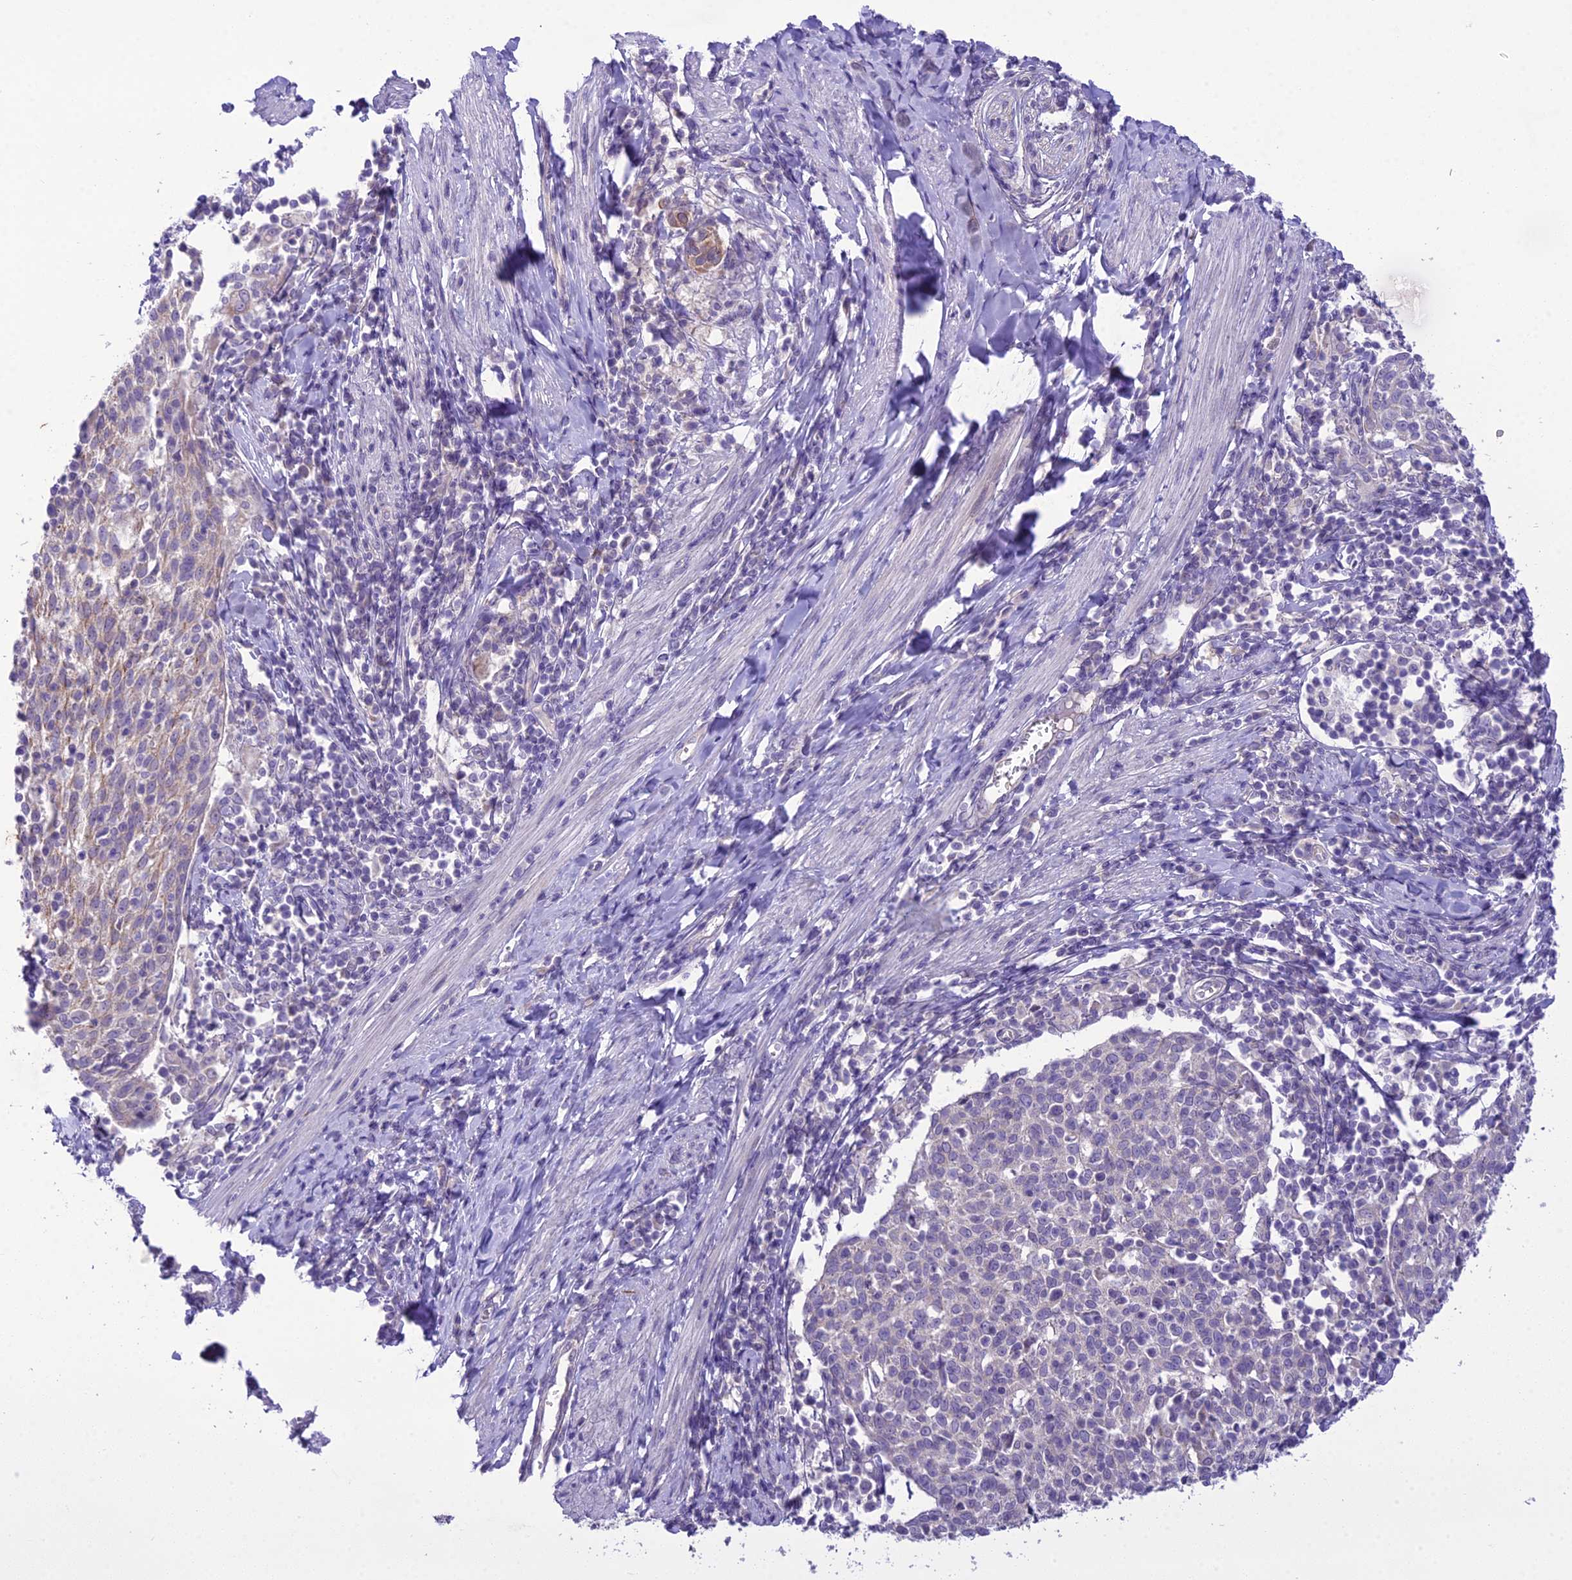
{"staining": {"intensity": "negative", "quantity": "none", "location": "none"}, "tissue": "cervical cancer", "cell_type": "Tumor cells", "image_type": "cancer", "snomed": [{"axis": "morphology", "description": "Squamous cell carcinoma, NOS"}, {"axis": "topography", "description": "Cervix"}], "caption": "DAB (3,3'-diaminobenzidine) immunohistochemical staining of cervical cancer (squamous cell carcinoma) shows no significant expression in tumor cells.", "gene": "SCRT1", "patient": {"sex": "female", "age": 52}}